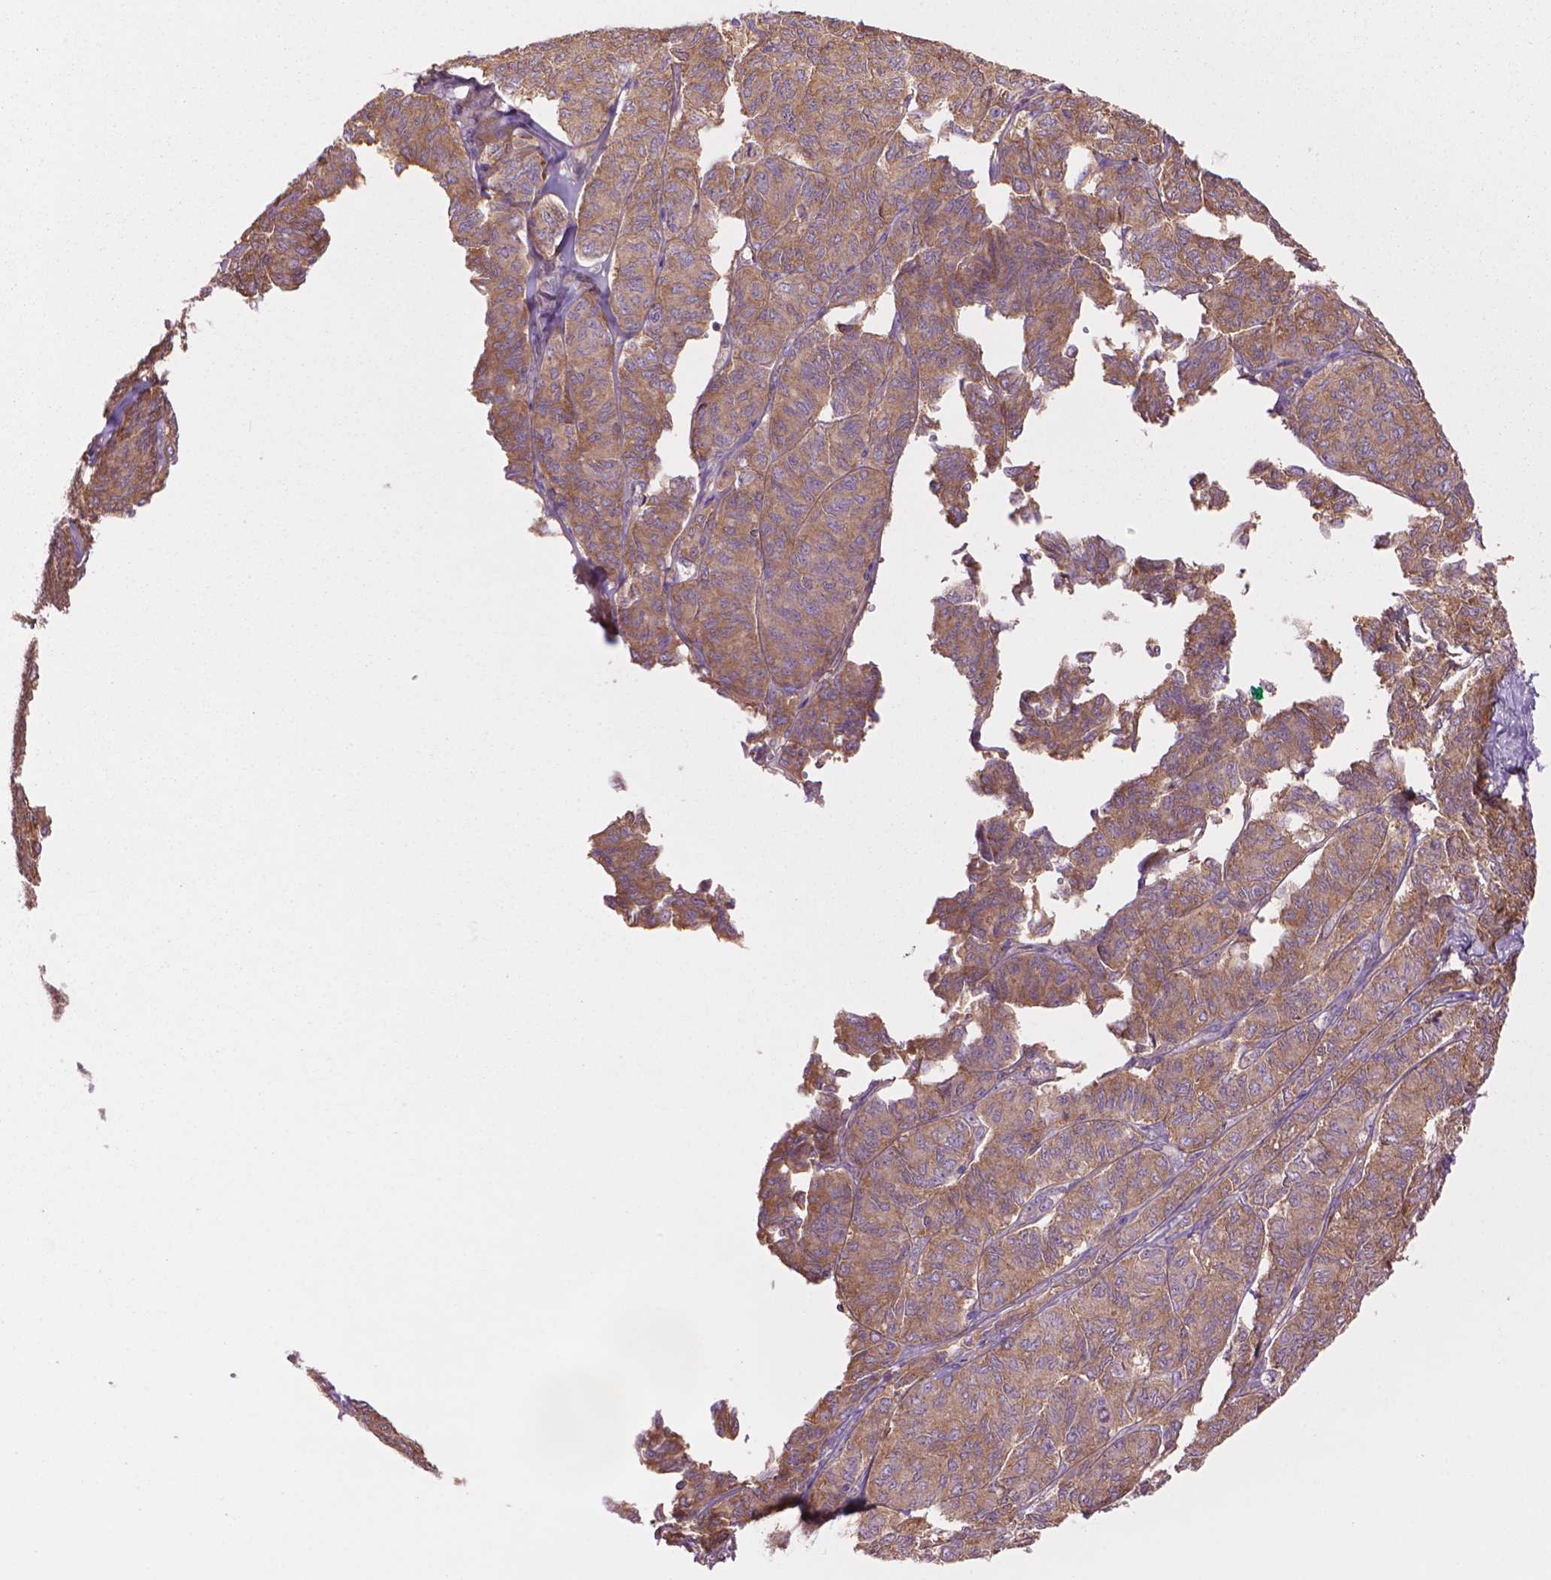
{"staining": {"intensity": "moderate", "quantity": ">75%", "location": "cytoplasmic/membranous"}, "tissue": "ovarian cancer", "cell_type": "Tumor cells", "image_type": "cancer", "snomed": [{"axis": "morphology", "description": "Carcinoma, endometroid"}, {"axis": "topography", "description": "Ovary"}], "caption": "Endometroid carcinoma (ovarian) was stained to show a protein in brown. There is medium levels of moderate cytoplasmic/membranous staining in about >75% of tumor cells.", "gene": "CORO1B", "patient": {"sex": "female", "age": 80}}